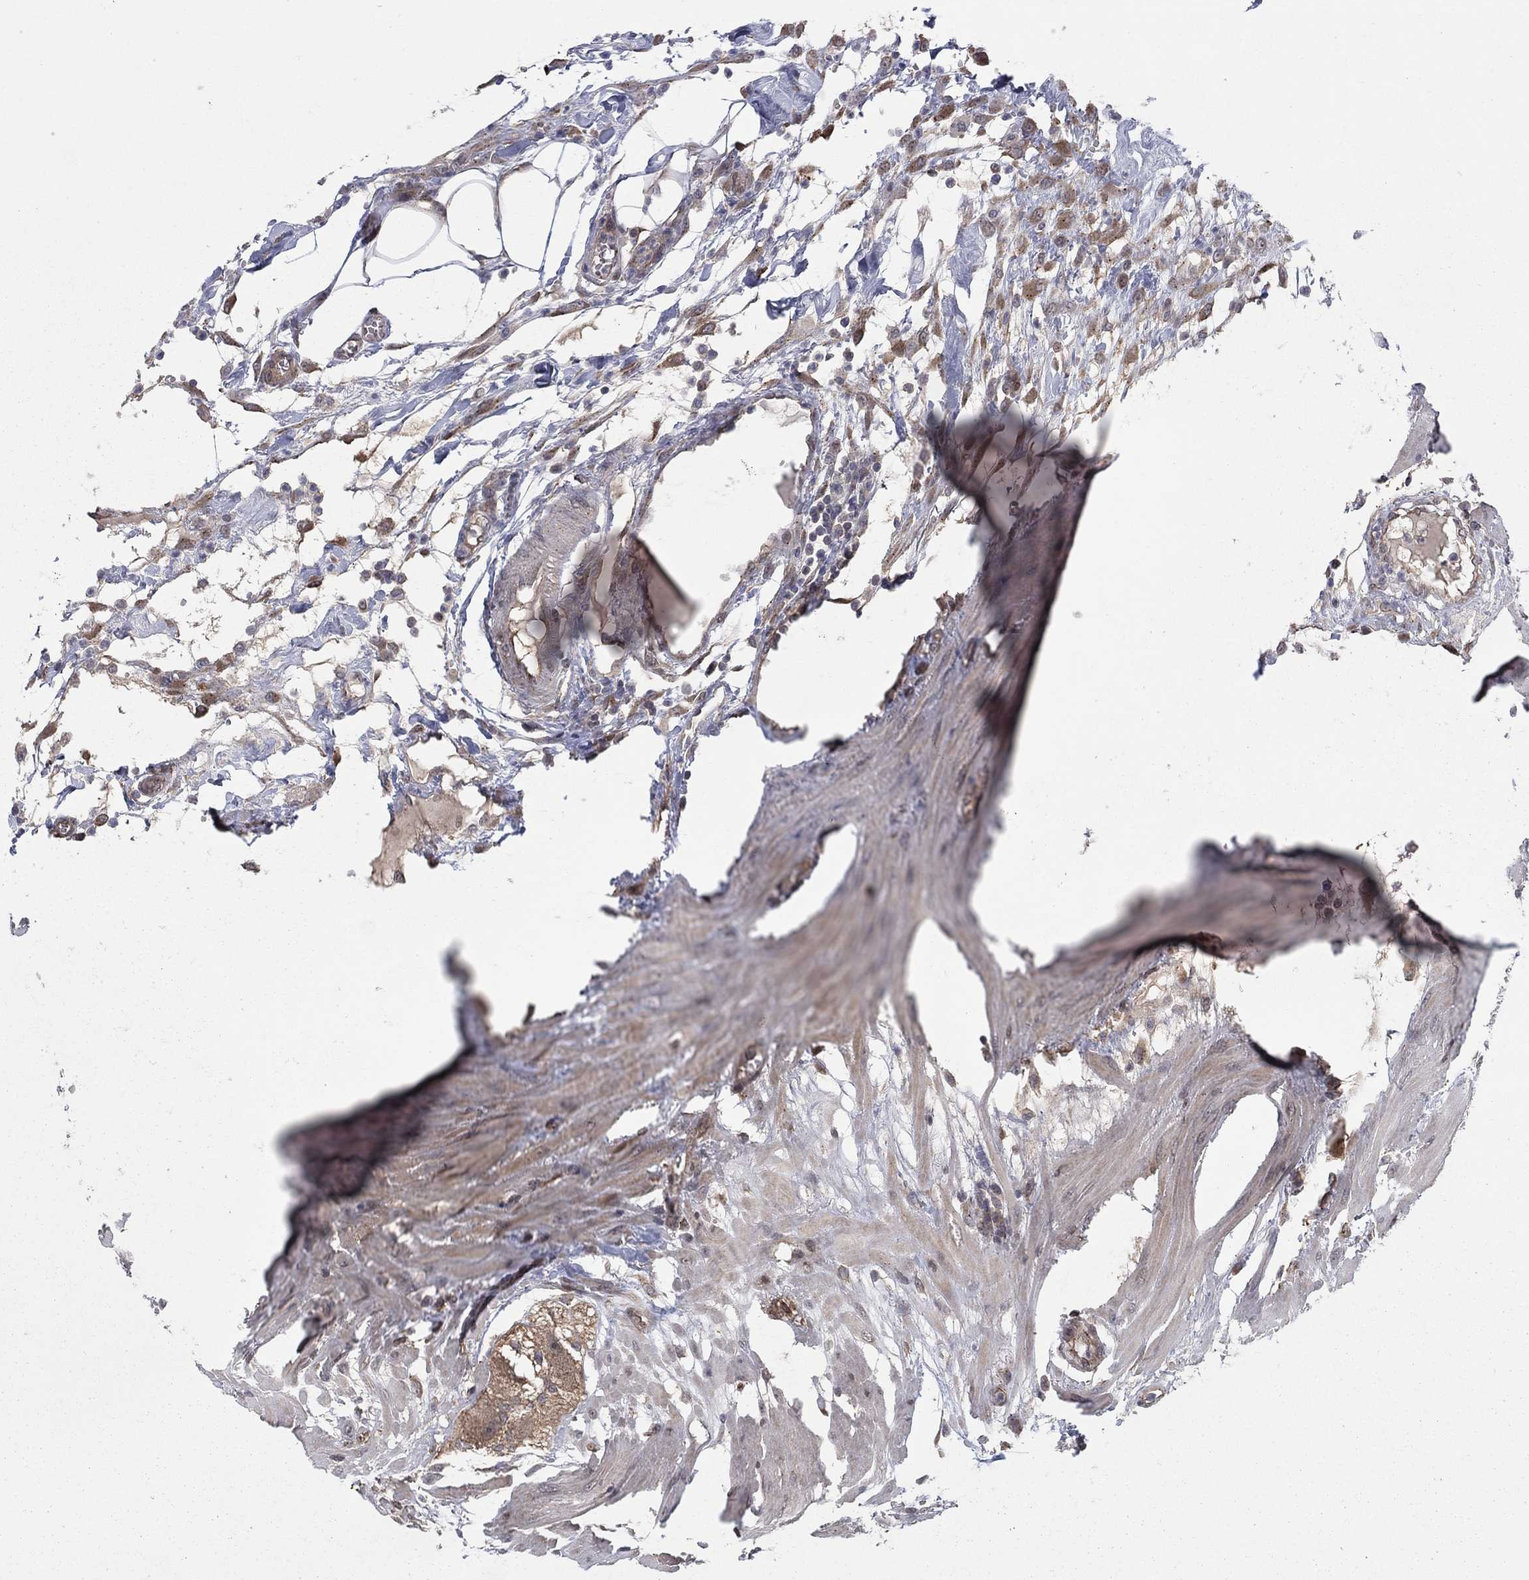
{"staining": {"intensity": "weak", "quantity": ">75%", "location": "cytoplasmic/membranous"}, "tissue": "colon", "cell_type": "Endothelial cells", "image_type": "normal", "snomed": [{"axis": "morphology", "description": "Normal tissue, NOS"}, {"axis": "morphology", "description": "Adenocarcinoma, NOS"}, {"axis": "topography", "description": "Colon"}], "caption": "An image showing weak cytoplasmic/membranous staining in about >75% of endothelial cells in benign colon, as visualized by brown immunohistochemical staining.", "gene": "SH3RF1", "patient": {"sex": "male", "age": 65}}